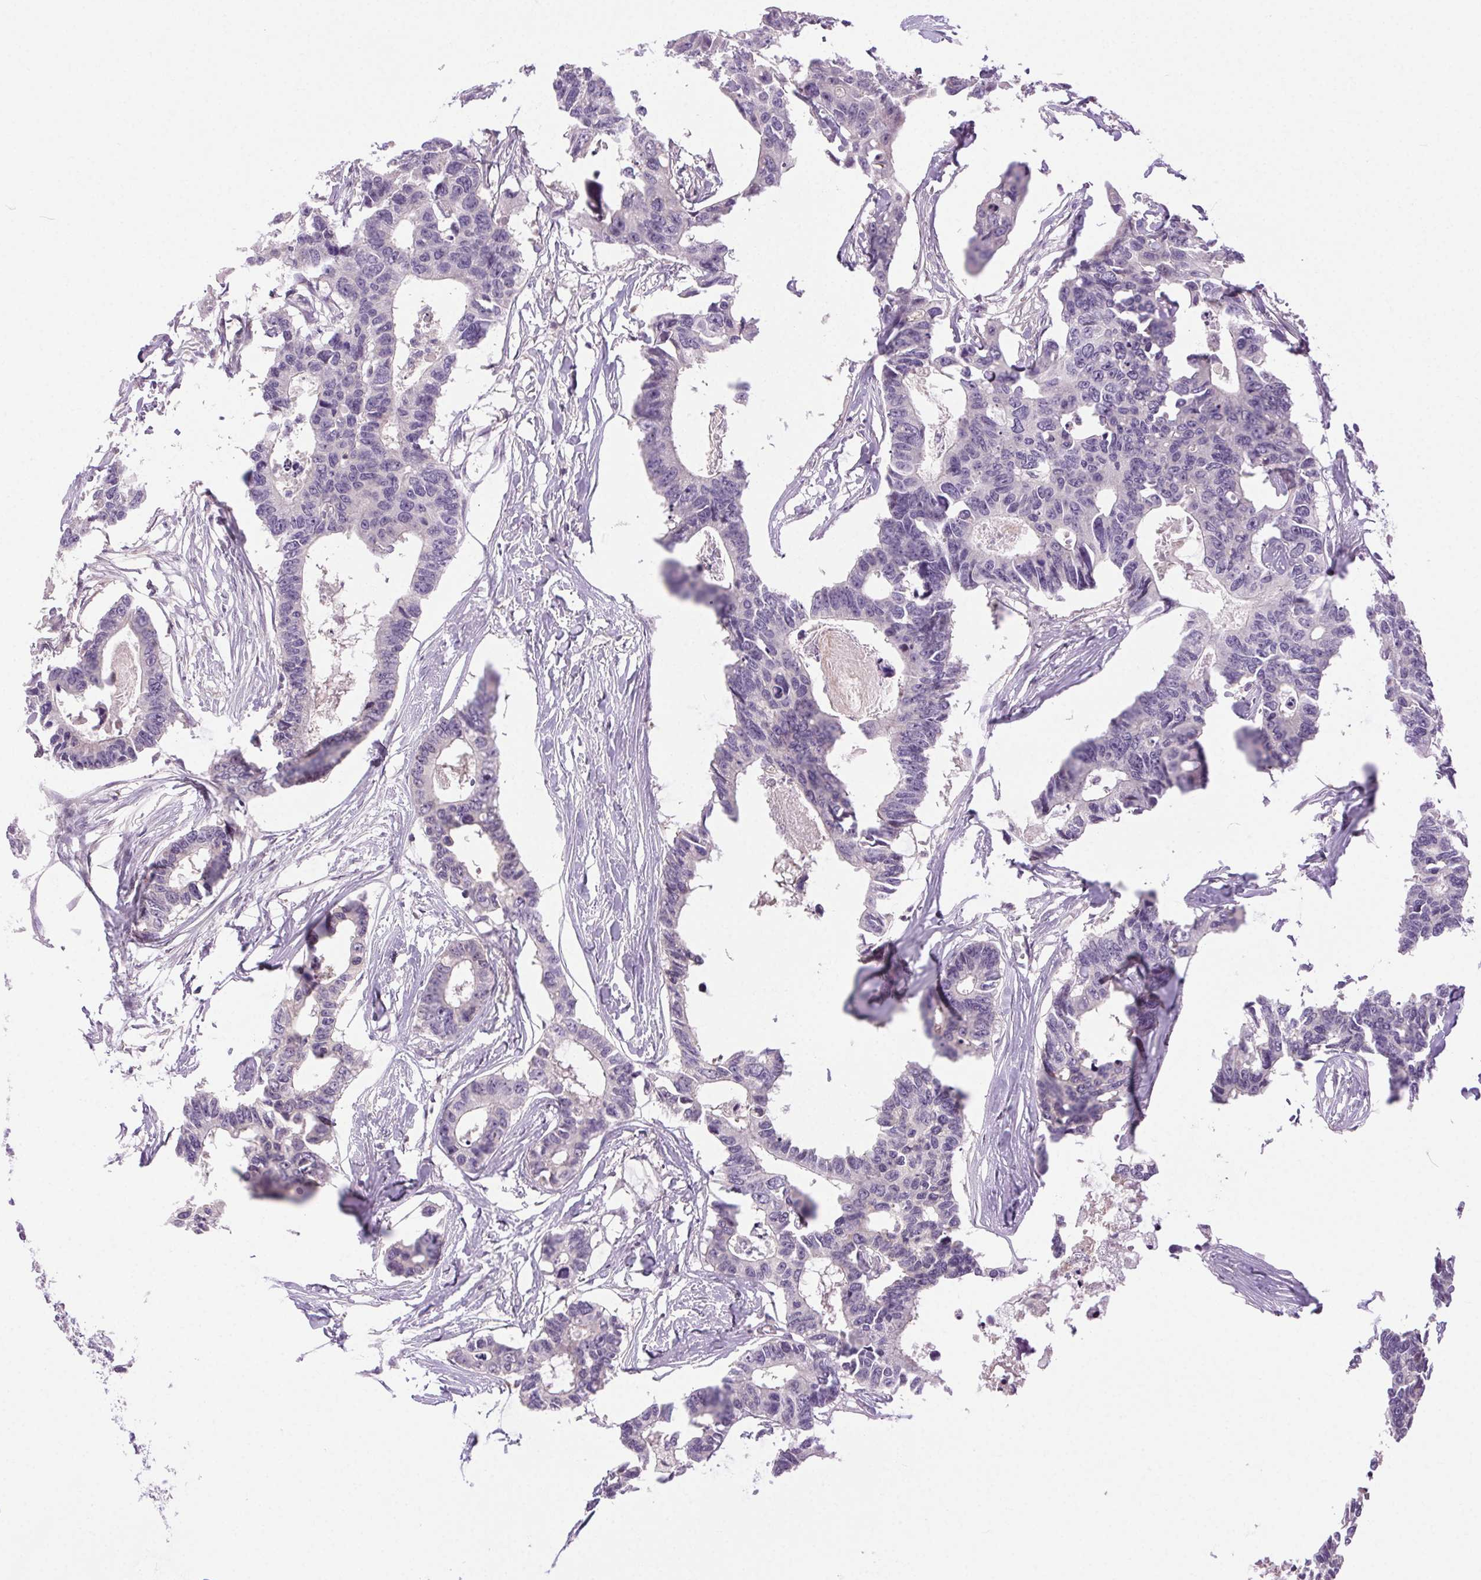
{"staining": {"intensity": "negative", "quantity": "none", "location": "none"}, "tissue": "colorectal cancer", "cell_type": "Tumor cells", "image_type": "cancer", "snomed": [{"axis": "morphology", "description": "Adenocarcinoma, NOS"}, {"axis": "topography", "description": "Rectum"}], "caption": "A high-resolution photomicrograph shows immunohistochemistry staining of colorectal adenocarcinoma, which shows no significant expression in tumor cells.", "gene": "SYT11", "patient": {"sex": "male", "age": 57}}